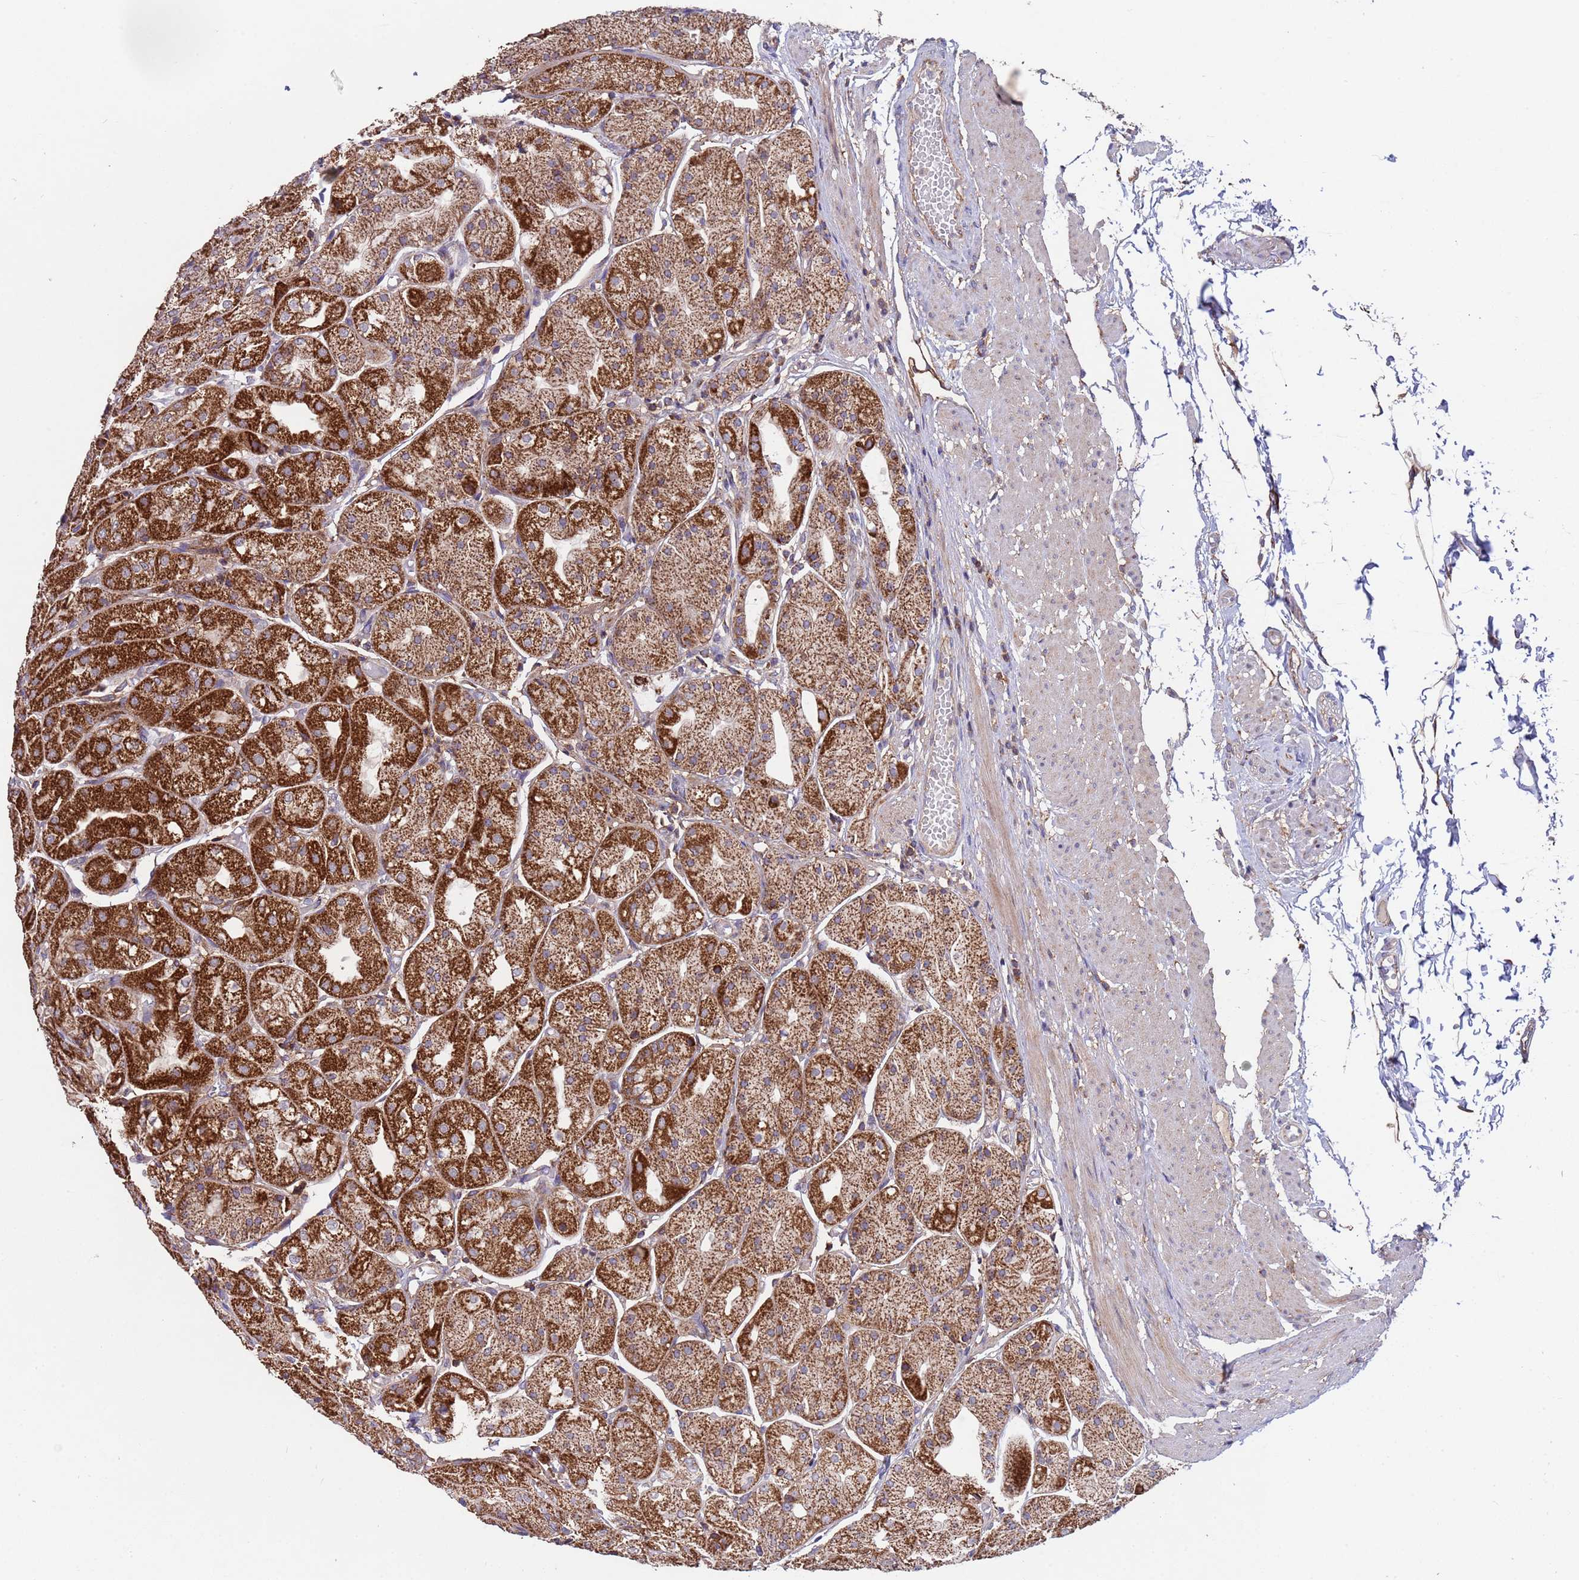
{"staining": {"intensity": "strong", "quantity": ">75%", "location": "cytoplasmic/membranous"}, "tissue": "stomach", "cell_type": "Glandular cells", "image_type": "normal", "snomed": [{"axis": "morphology", "description": "Normal tissue, NOS"}, {"axis": "topography", "description": "Stomach, upper"}], "caption": "Protein expression analysis of benign human stomach reveals strong cytoplasmic/membranous expression in about >75% of glandular cells. The protein is shown in brown color, while the nuclei are stained blue.", "gene": "ACAD8", "patient": {"sex": "male", "age": 72}}